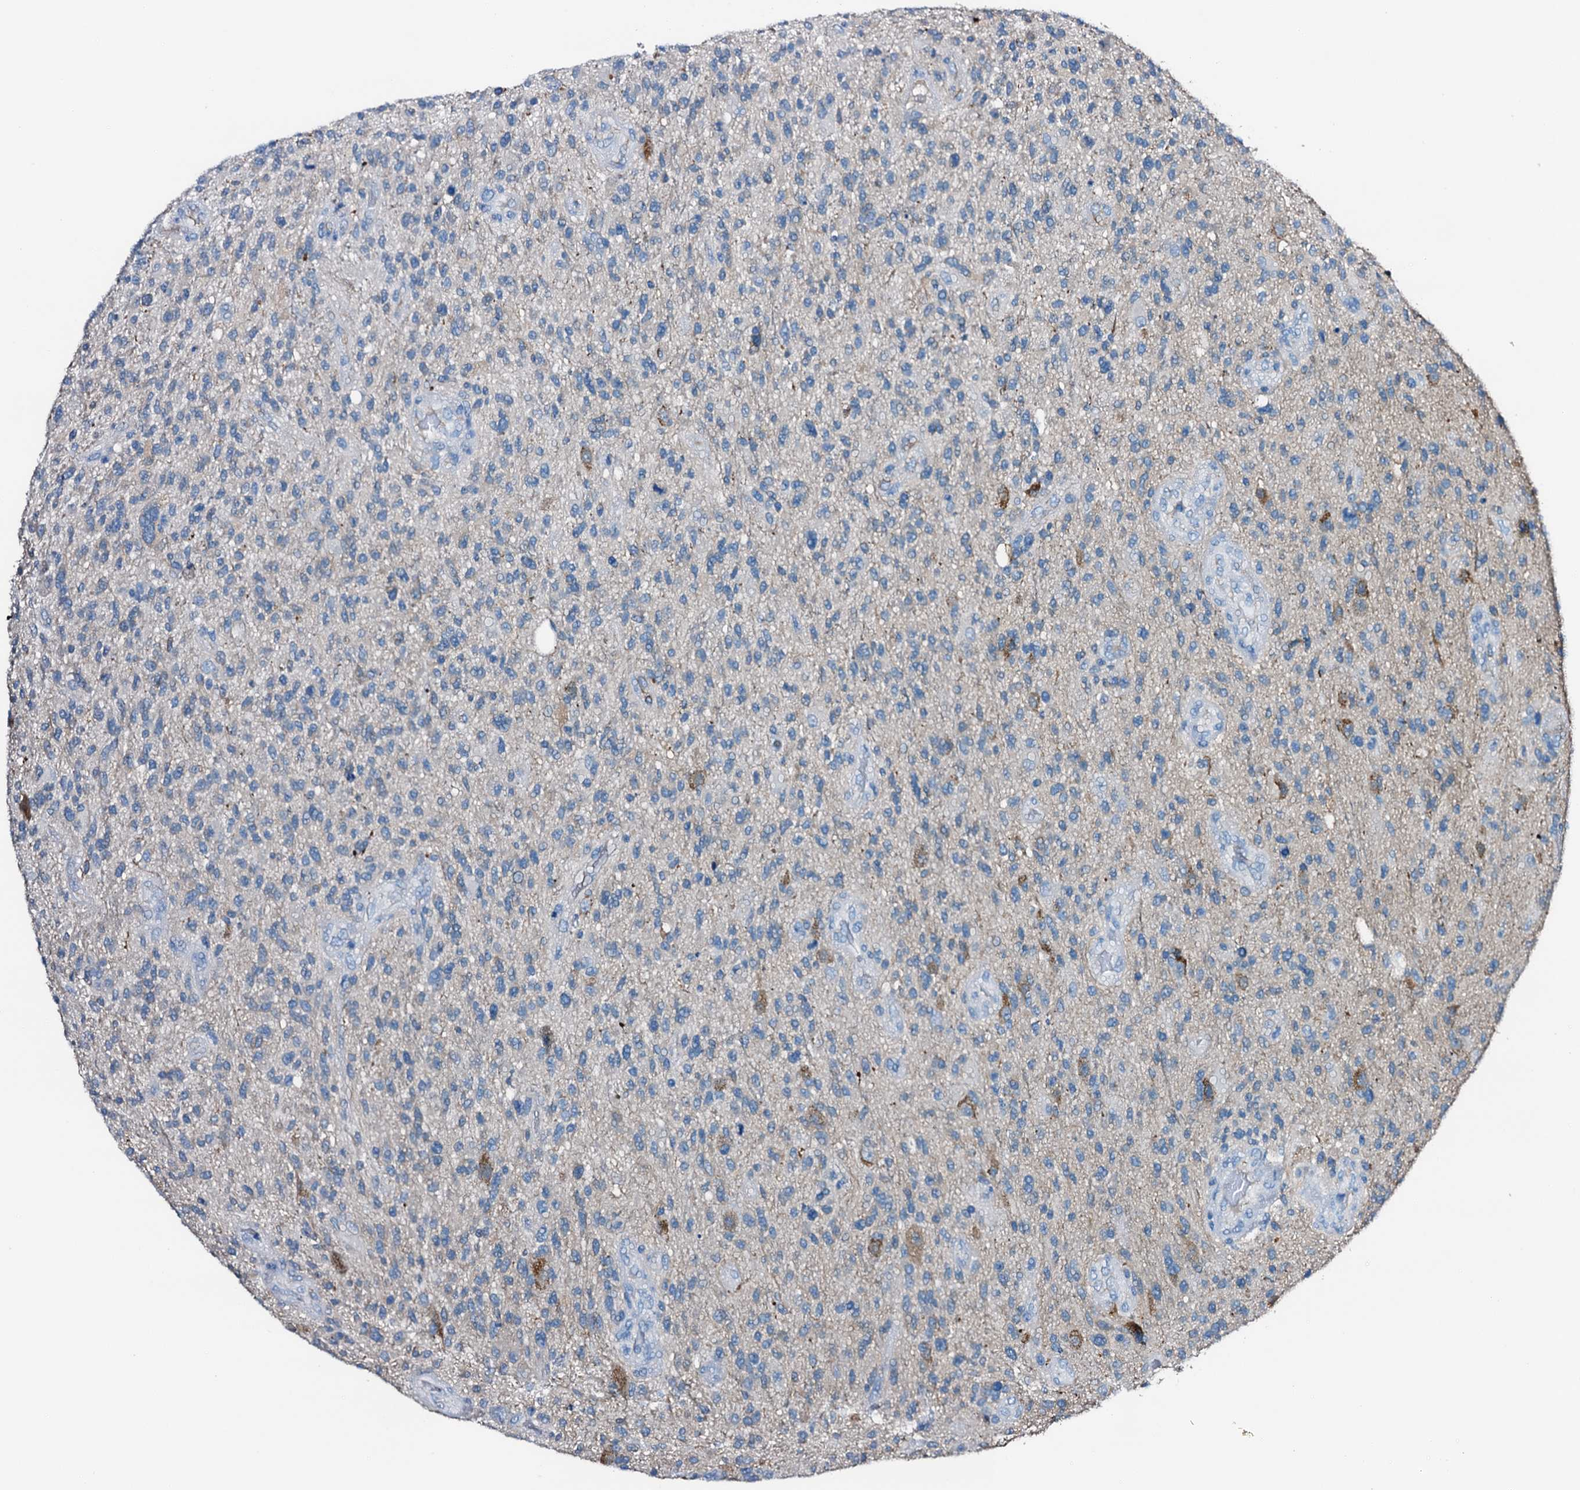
{"staining": {"intensity": "negative", "quantity": "none", "location": "none"}, "tissue": "glioma", "cell_type": "Tumor cells", "image_type": "cancer", "snomed": [{"axis": "morphology", "description": "Glioma, malignant, High grade"}, {"axis": "topography", "description": "Brain"}], "caption": "Immunohistochemistry micrograph of neoplastic tissue: malignant glioma (high-grade) stained with DAB demonstrates no significant protein positivity in tumor cells.", "gene": "C1QTNF4", "patient": {"sex": "male", "age": 47}}